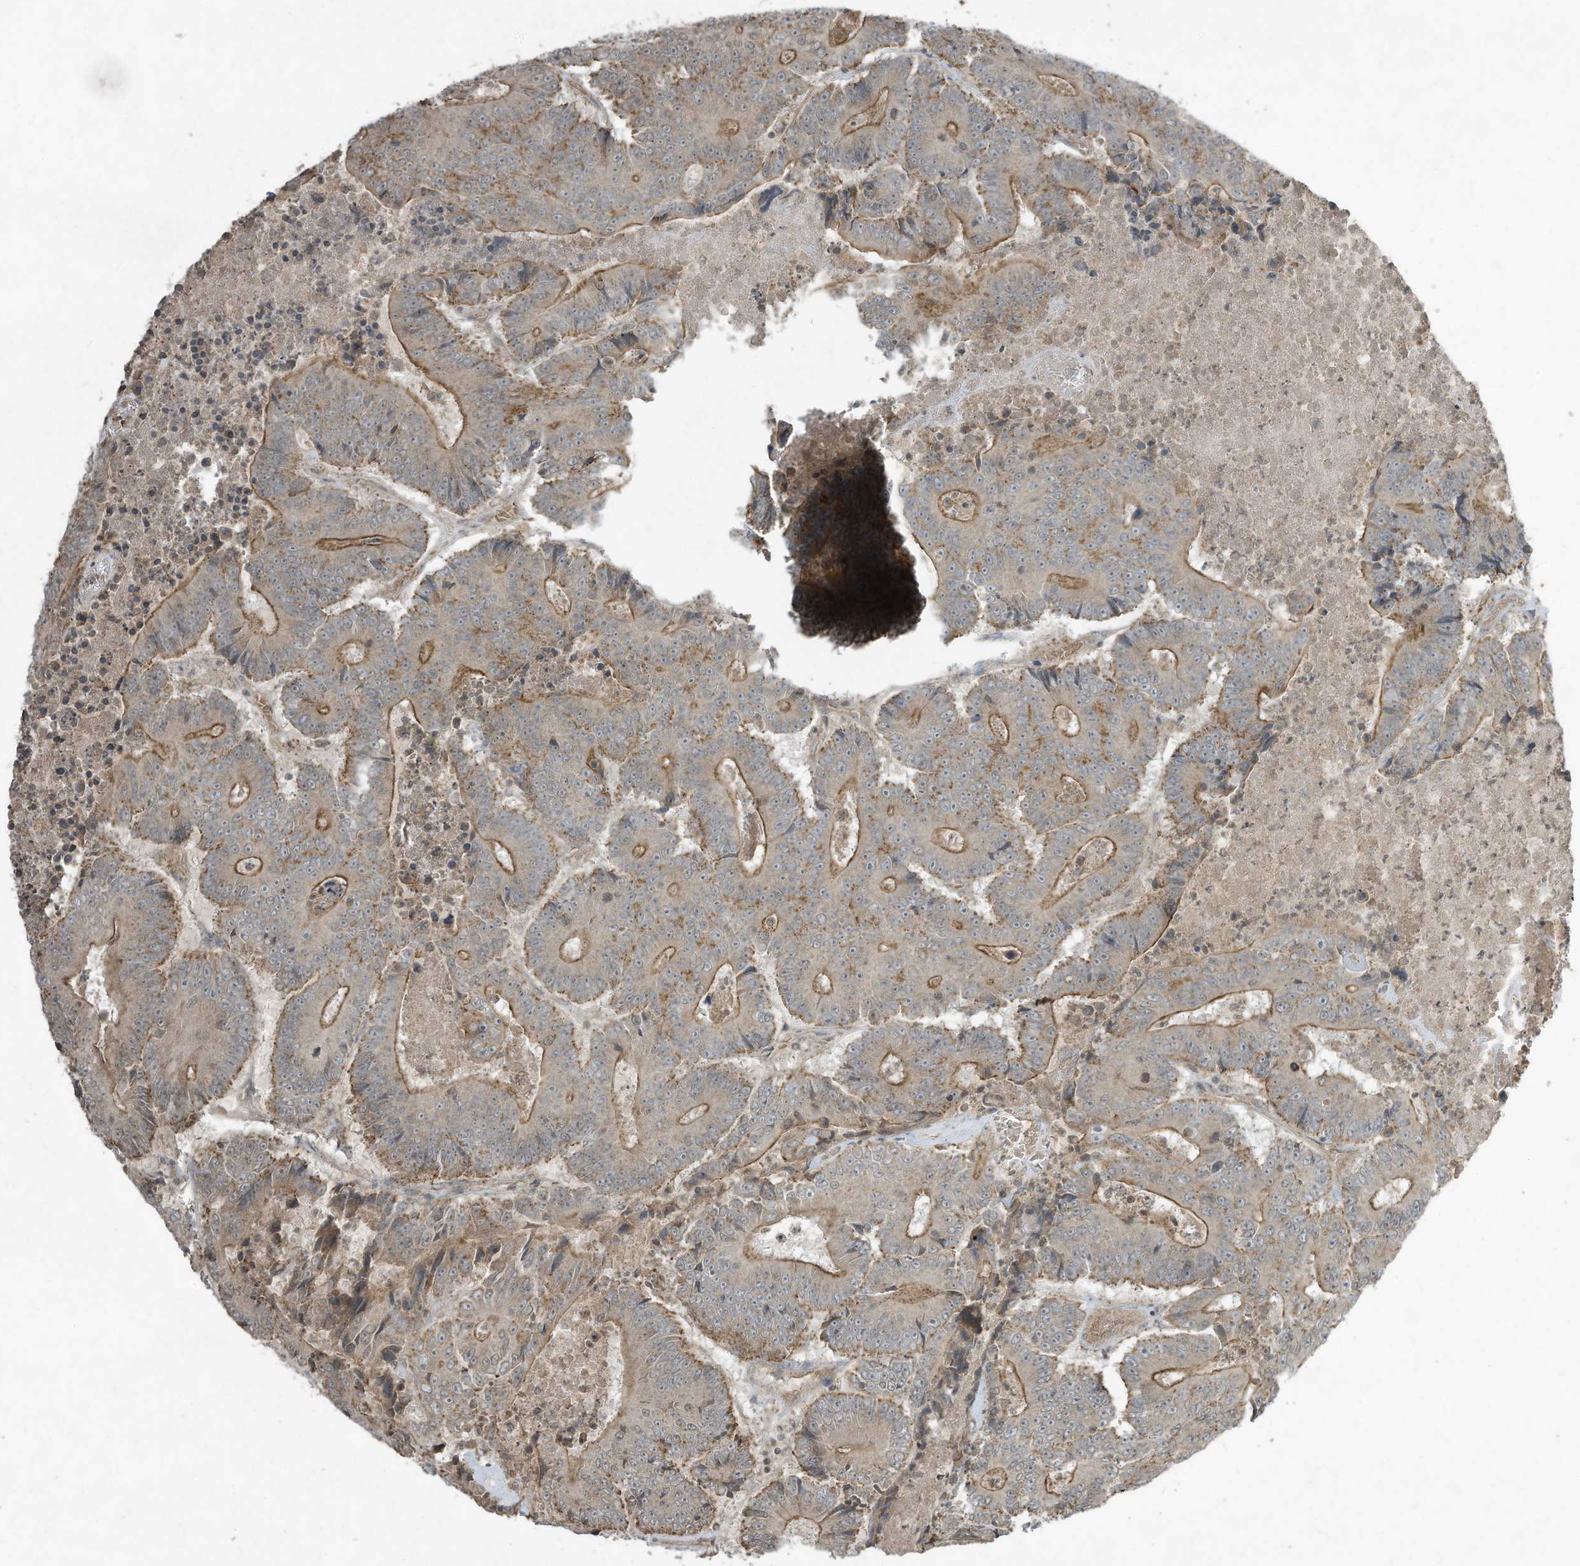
{"staining": {"intensity": "moderate", "quantity": "25%-75%", "location": "cytoplasmic/membranous"}, "tissue": "colorectal cancer", "cell_type": "Tumor cells", "image_type": "cancer", "snomed": [{"axis": "morphology", "description": "Adenocarcinoma, NOS"}, {"axis": "topography", "description": "Colon"}], "caption": "Protein expression analysis of colorectal cancer reveals moderate cytoplasmic/membranous positivity in approximately 25%-75% of tumor cells.", "gene": "MATN2", "patient": {"sex": "male", "age": 83}}